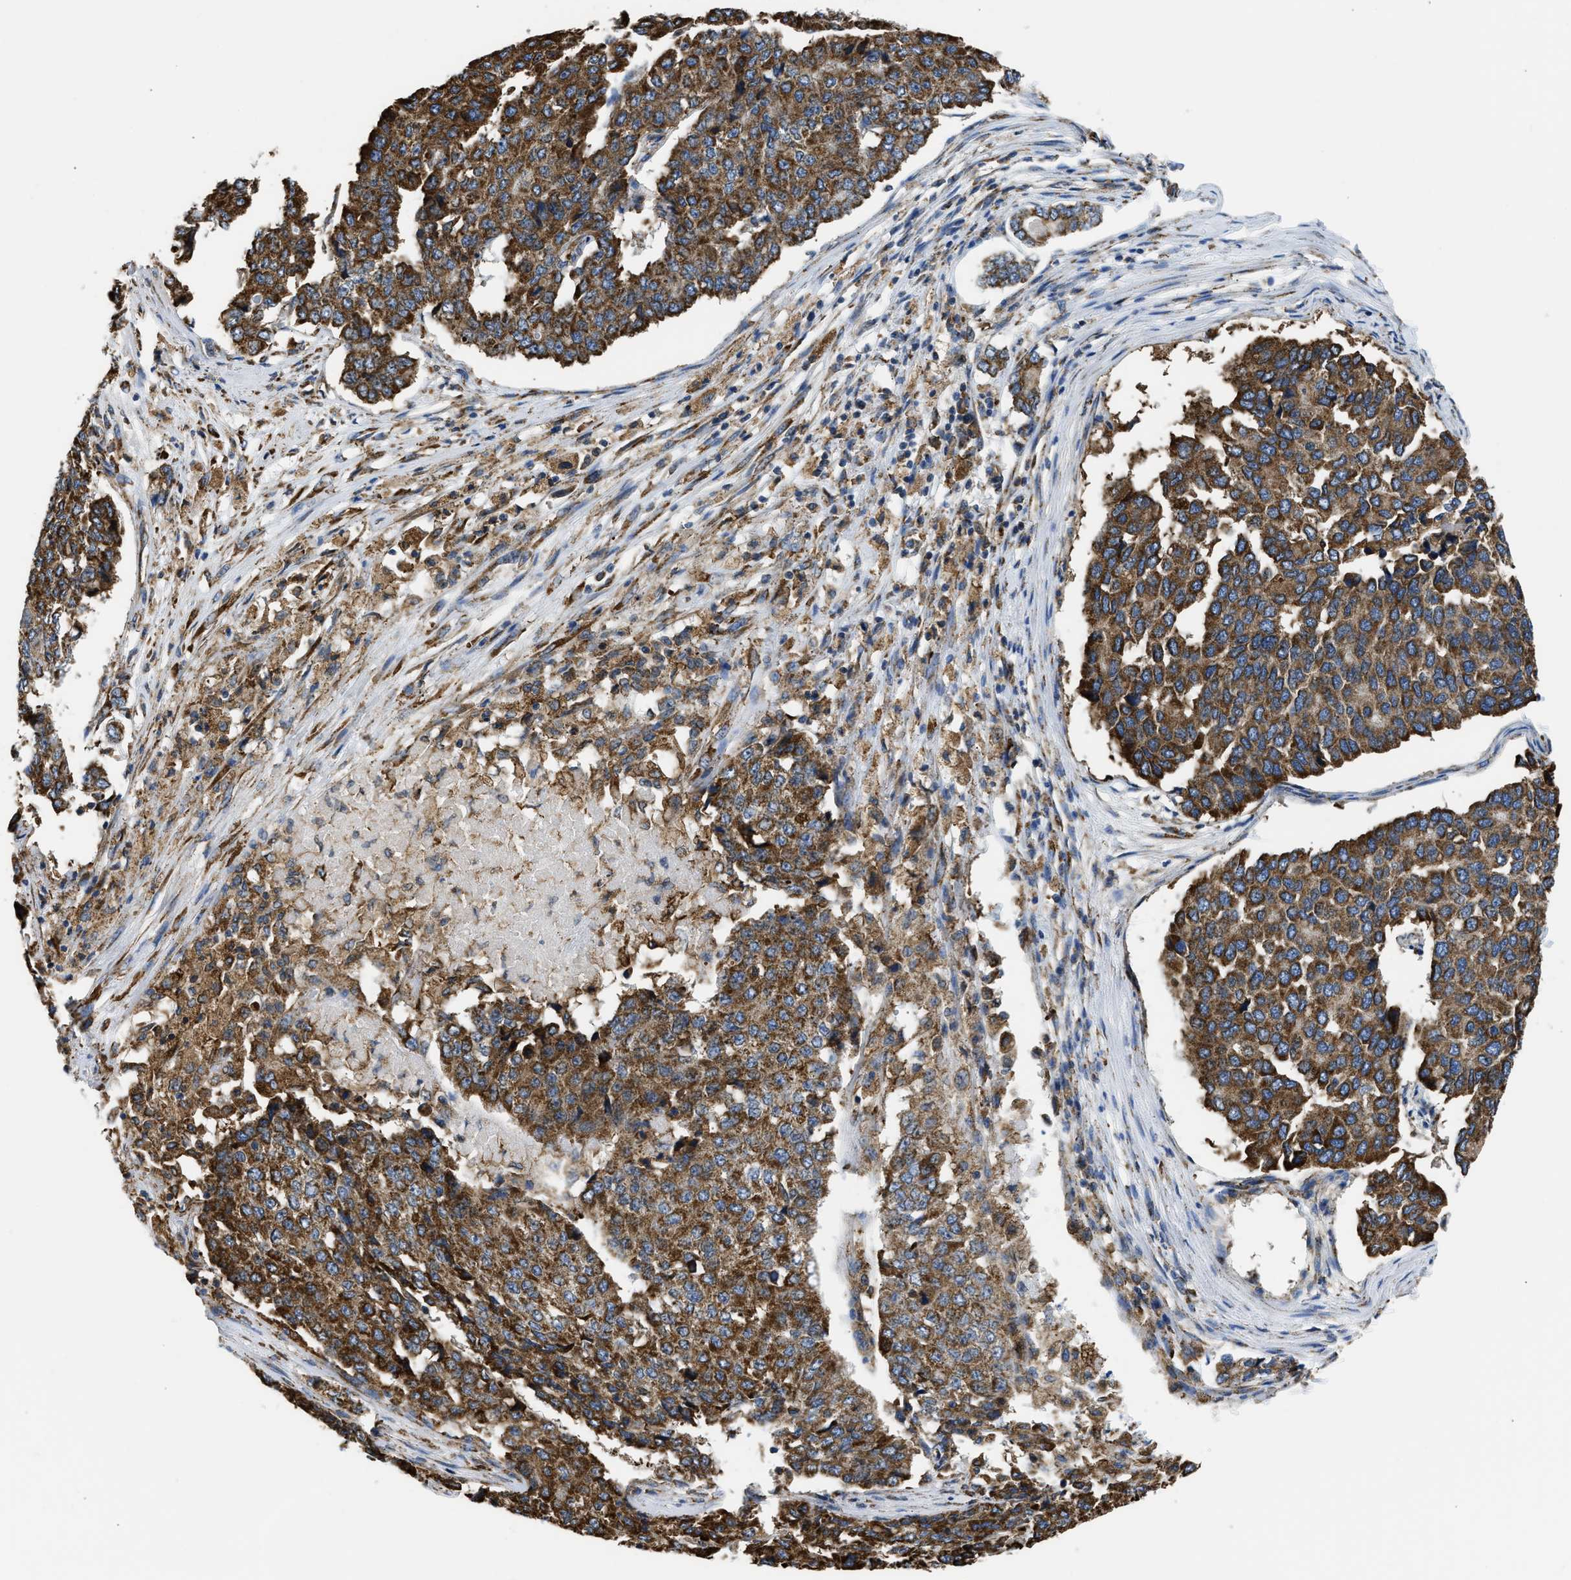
{"staining": {"intensity": "strong", "quantity": ">75%", "location": "cytoplasmic/membranous"}, "tissue": "pancreatic cancer", "cell_type": "Tumor cells", "image_type": "cancer", "snomed": [{"axis": "morphology", "description": "Adenocarcinoma, NOS"}, {"axis": "topography", "description": "Pancreas"}], "caption": "Pancreatic cancer (adenocarcinoma) stained with a protein marker reveals strong staining in tumor cells.", "gene": "CYCS", "patient": {"sex": "male", "age": 50}}